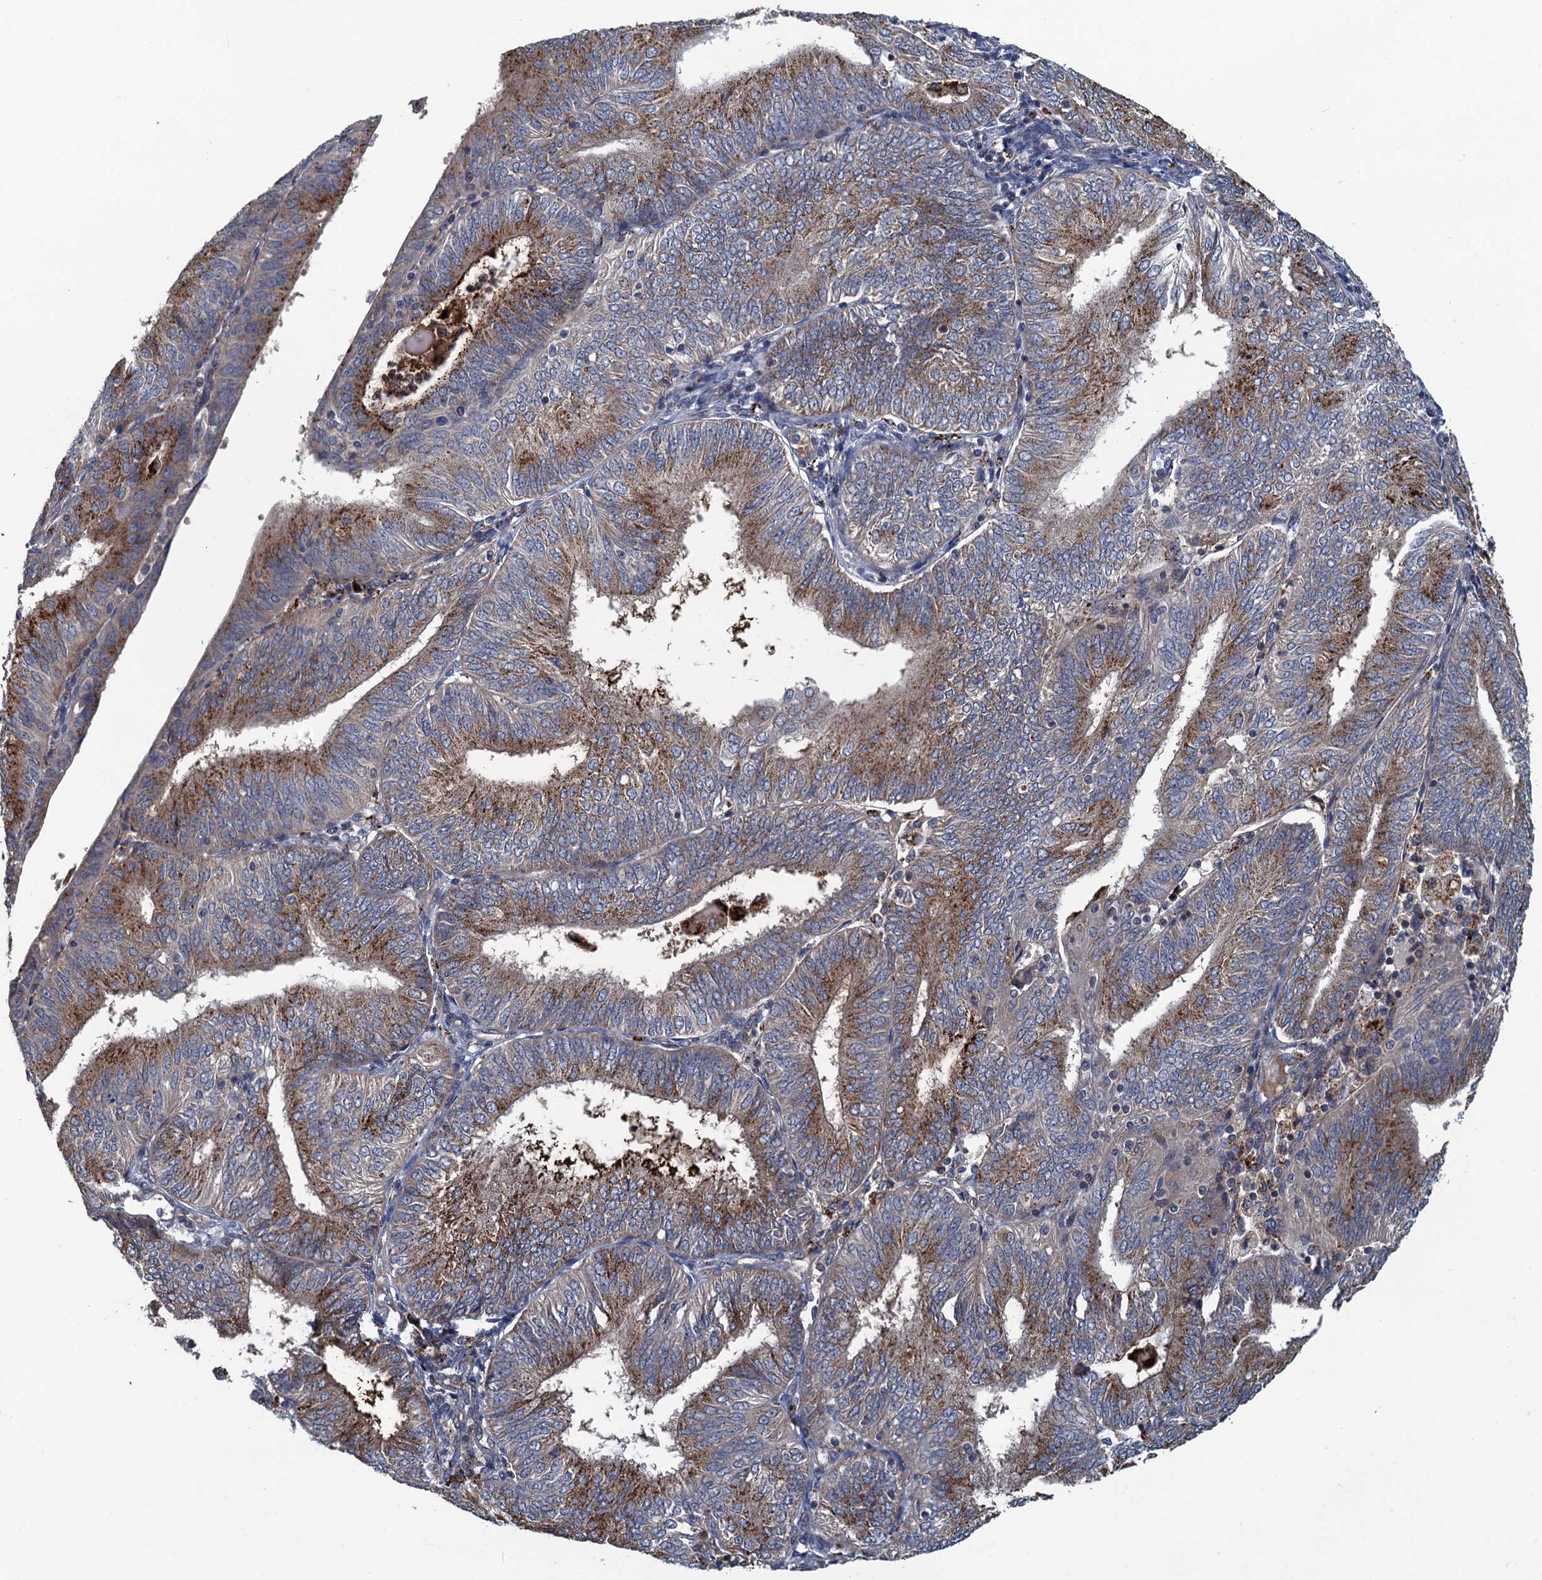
{"staining": {"intensity": "moderate", "quantity": "25%-75%", "location": "cytoplasmic/membranous"}, "tissue": "endometrial cancer", "cell_type": "Tumor cells", "image_type": "cancer", "snomed": [{"axis": "morphology", "description": "Adenocarcinoma, NOS"}, {"axis": "topography", "description": "Endometrium"}], "caption": "Human endometrial cancer stained with a protein marker shows moderate staining in tumor cells.", "gene": "KBTBD8", "patient": {"sex": "female", "age": 58}}